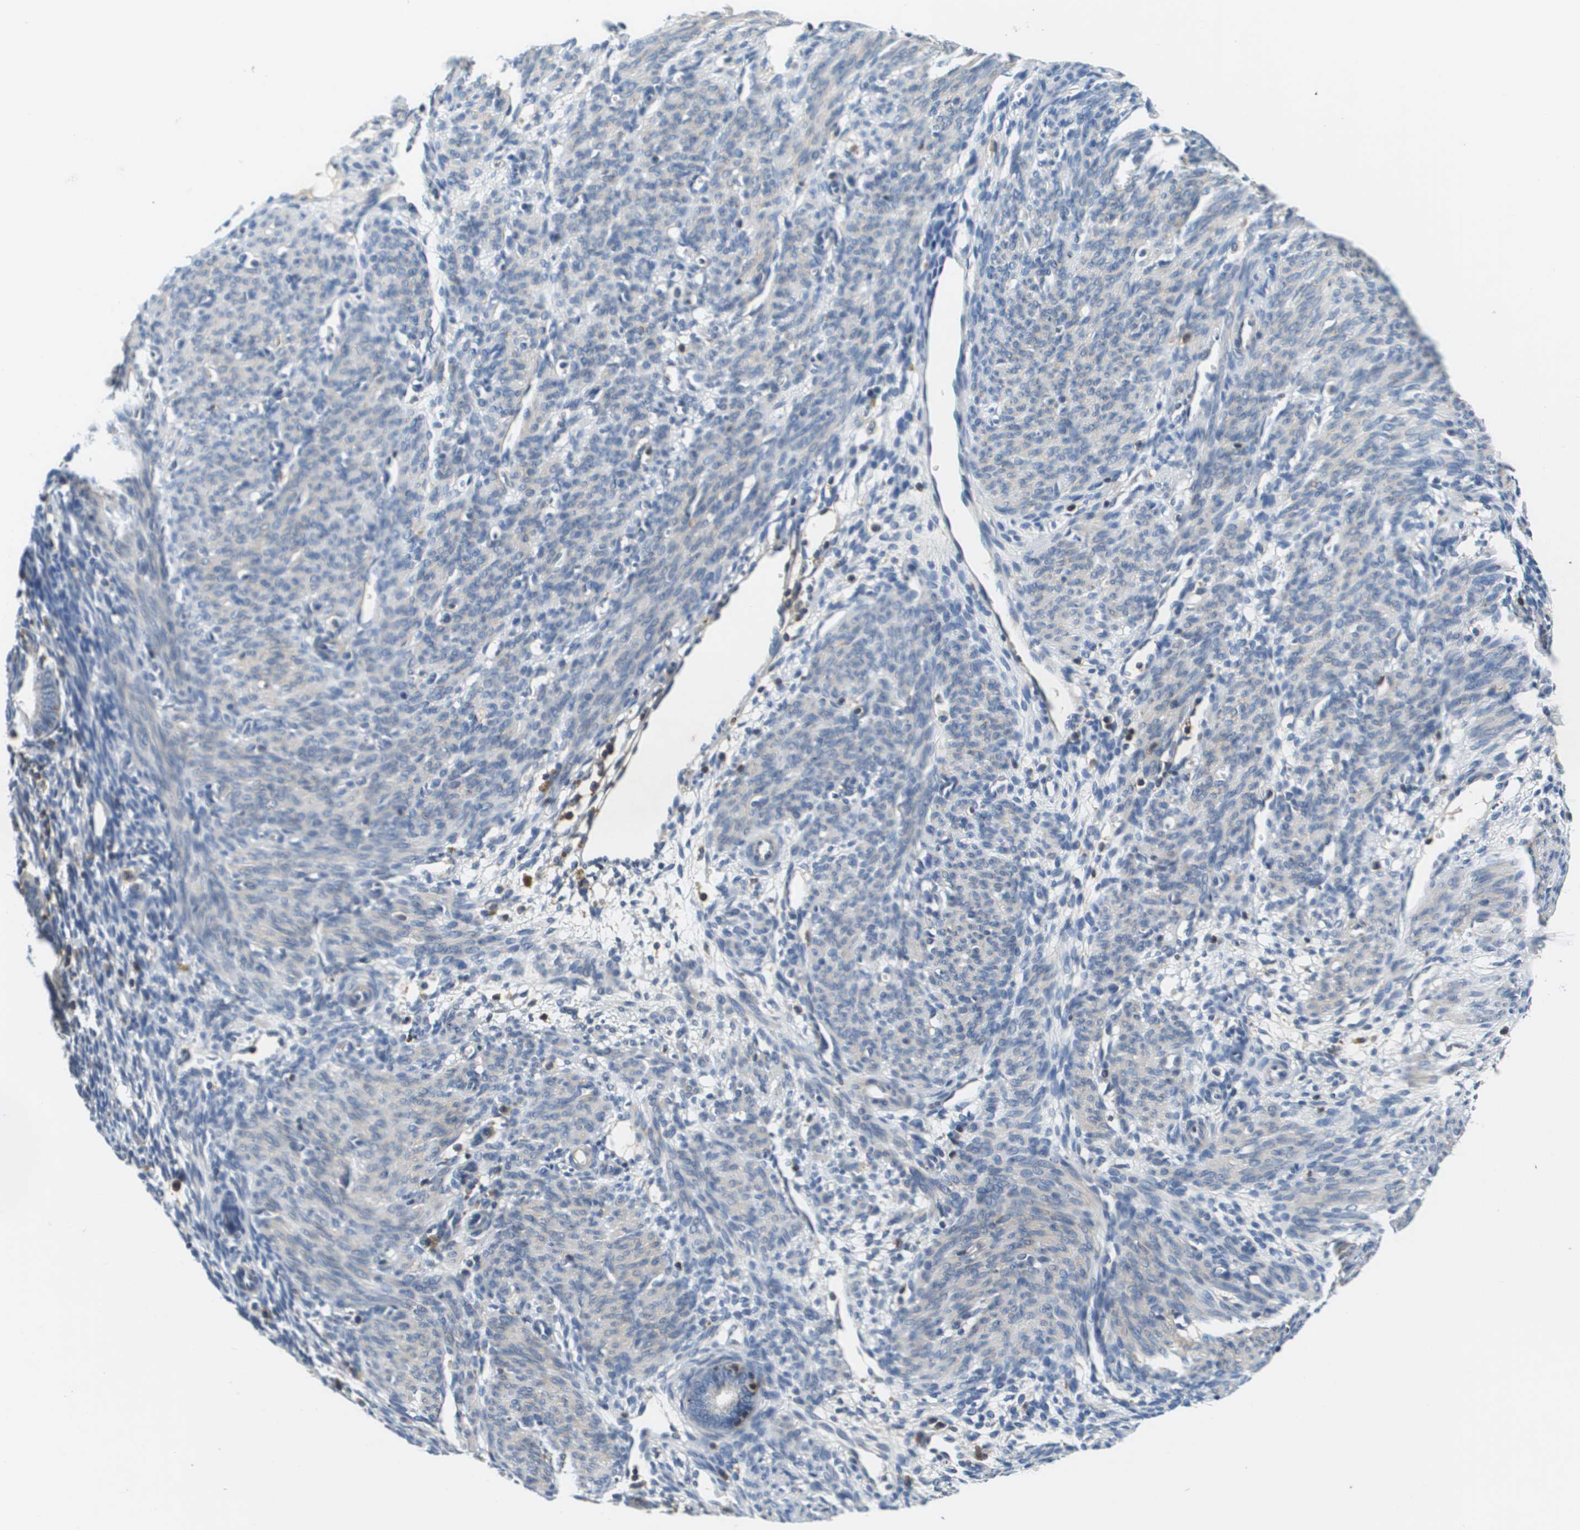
{"staining": {"intensity": "negative", "quantity": "none", "location": "none"}, "tissue": "endometrium", "cell_type": "Cells in endometrial stroma", "image_type": "normal", "snomed": [{"axis": "morphology", "description": "Normal tissue, NOS"}, {"axis": "morphology", "description": "Adenocarcinoma, NOS"}, {"axis": "topography", "description": "Endometrium"}, {"axis": "topography", "description": "Ovary"}], "caption": "Endometrium stained for a protein using immunohistochemistry (IHC) exhibits no expression cells in endometrial stroma.", "gene": "KCNQ5", "patient": {"sex": "female", "age": 68}}